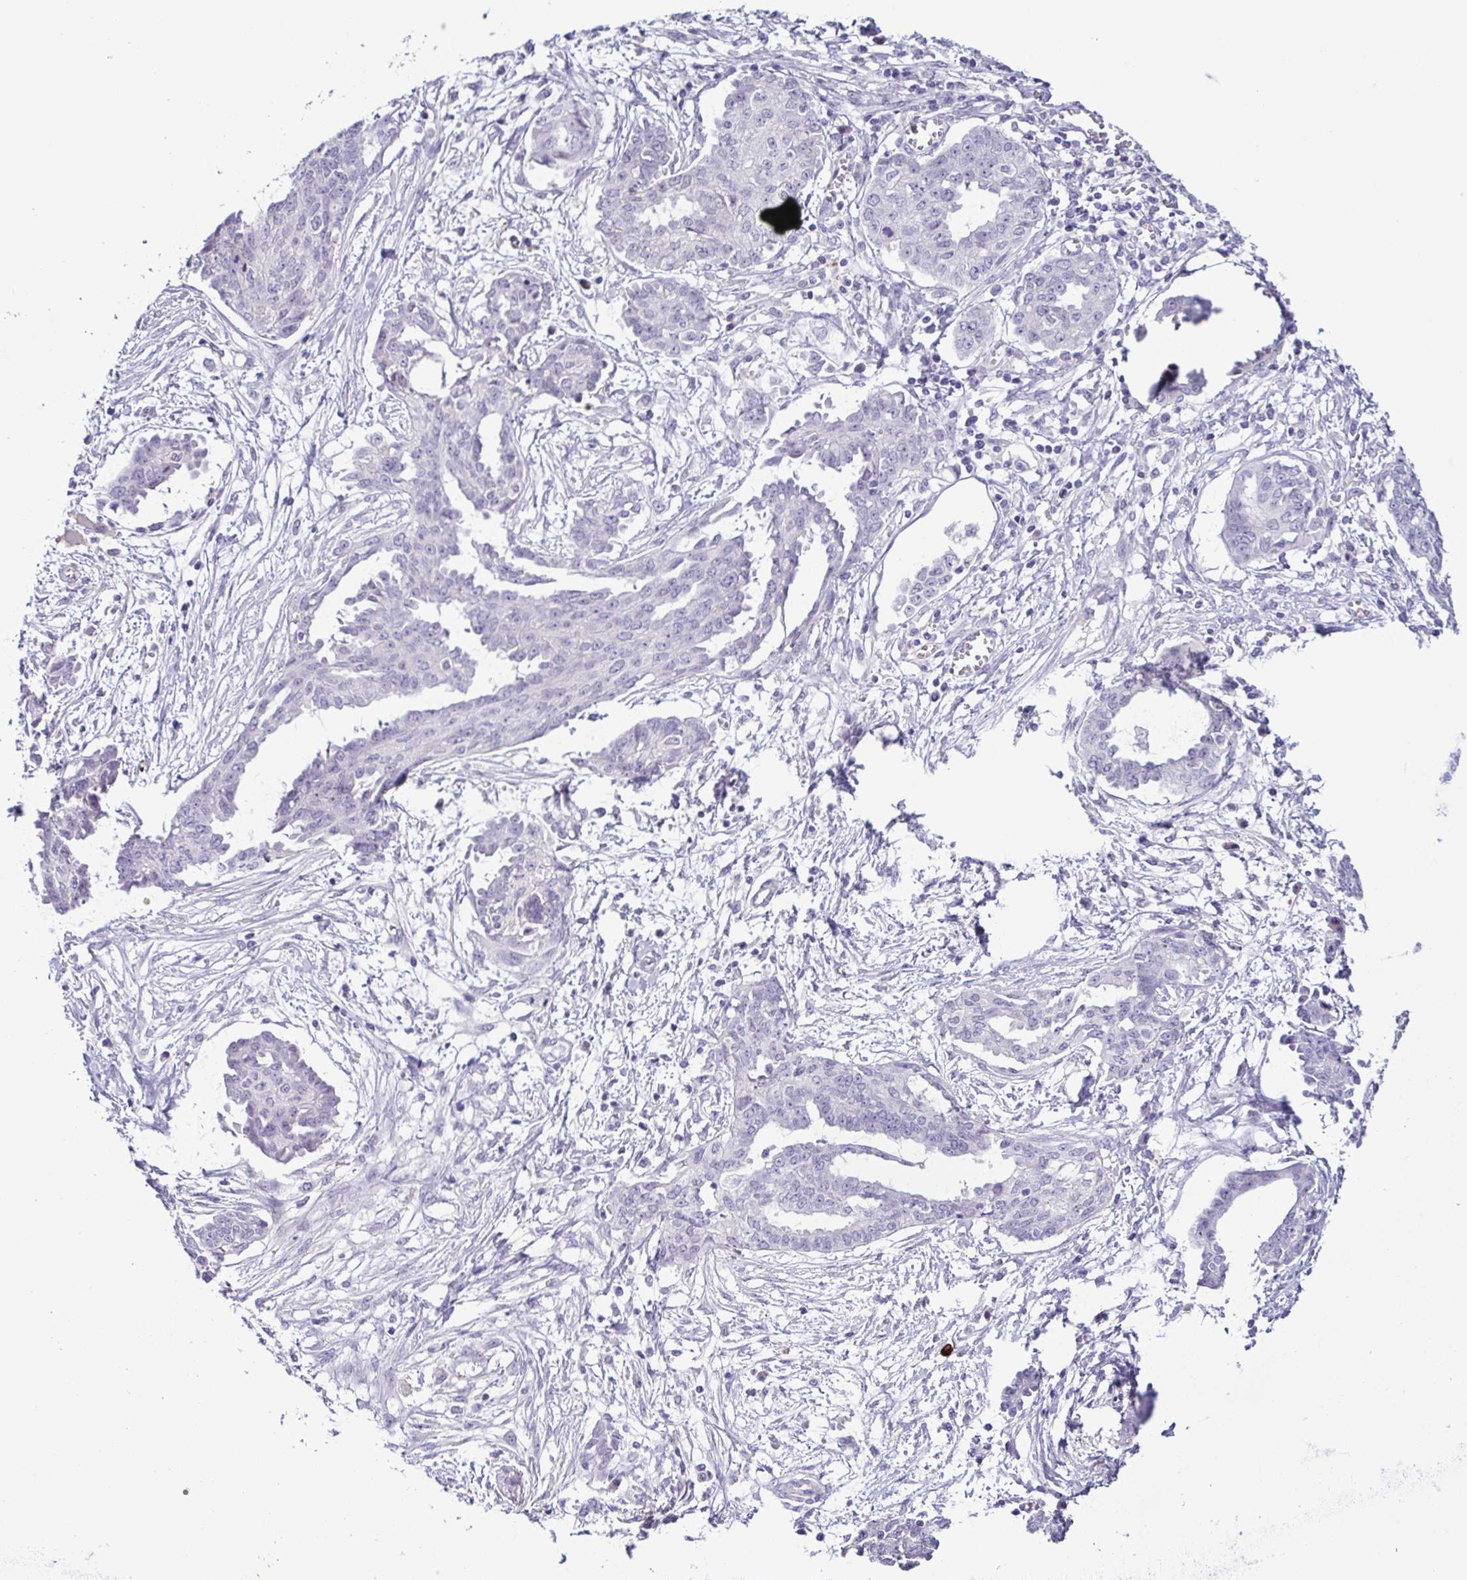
{"staining": {"intensity": "negative", "quantity": "none", "location": "none"}, "tissue": "ovarian cancer", "cell_type": "Tumor cells", "image_type": "cancer", "snomed": [{"axis": "morphology", "description": "Cystadenocarcinoma, serous, NOS"}, {"axis": "topography", "description": "Ovary"}], "caption": "The histopathology image exhibits no staining of tumor cells in ovarian cancer (serous cystadenocarcinoma).", "gene": "TERT", "patient": {"sex": "female", "age": 71}}